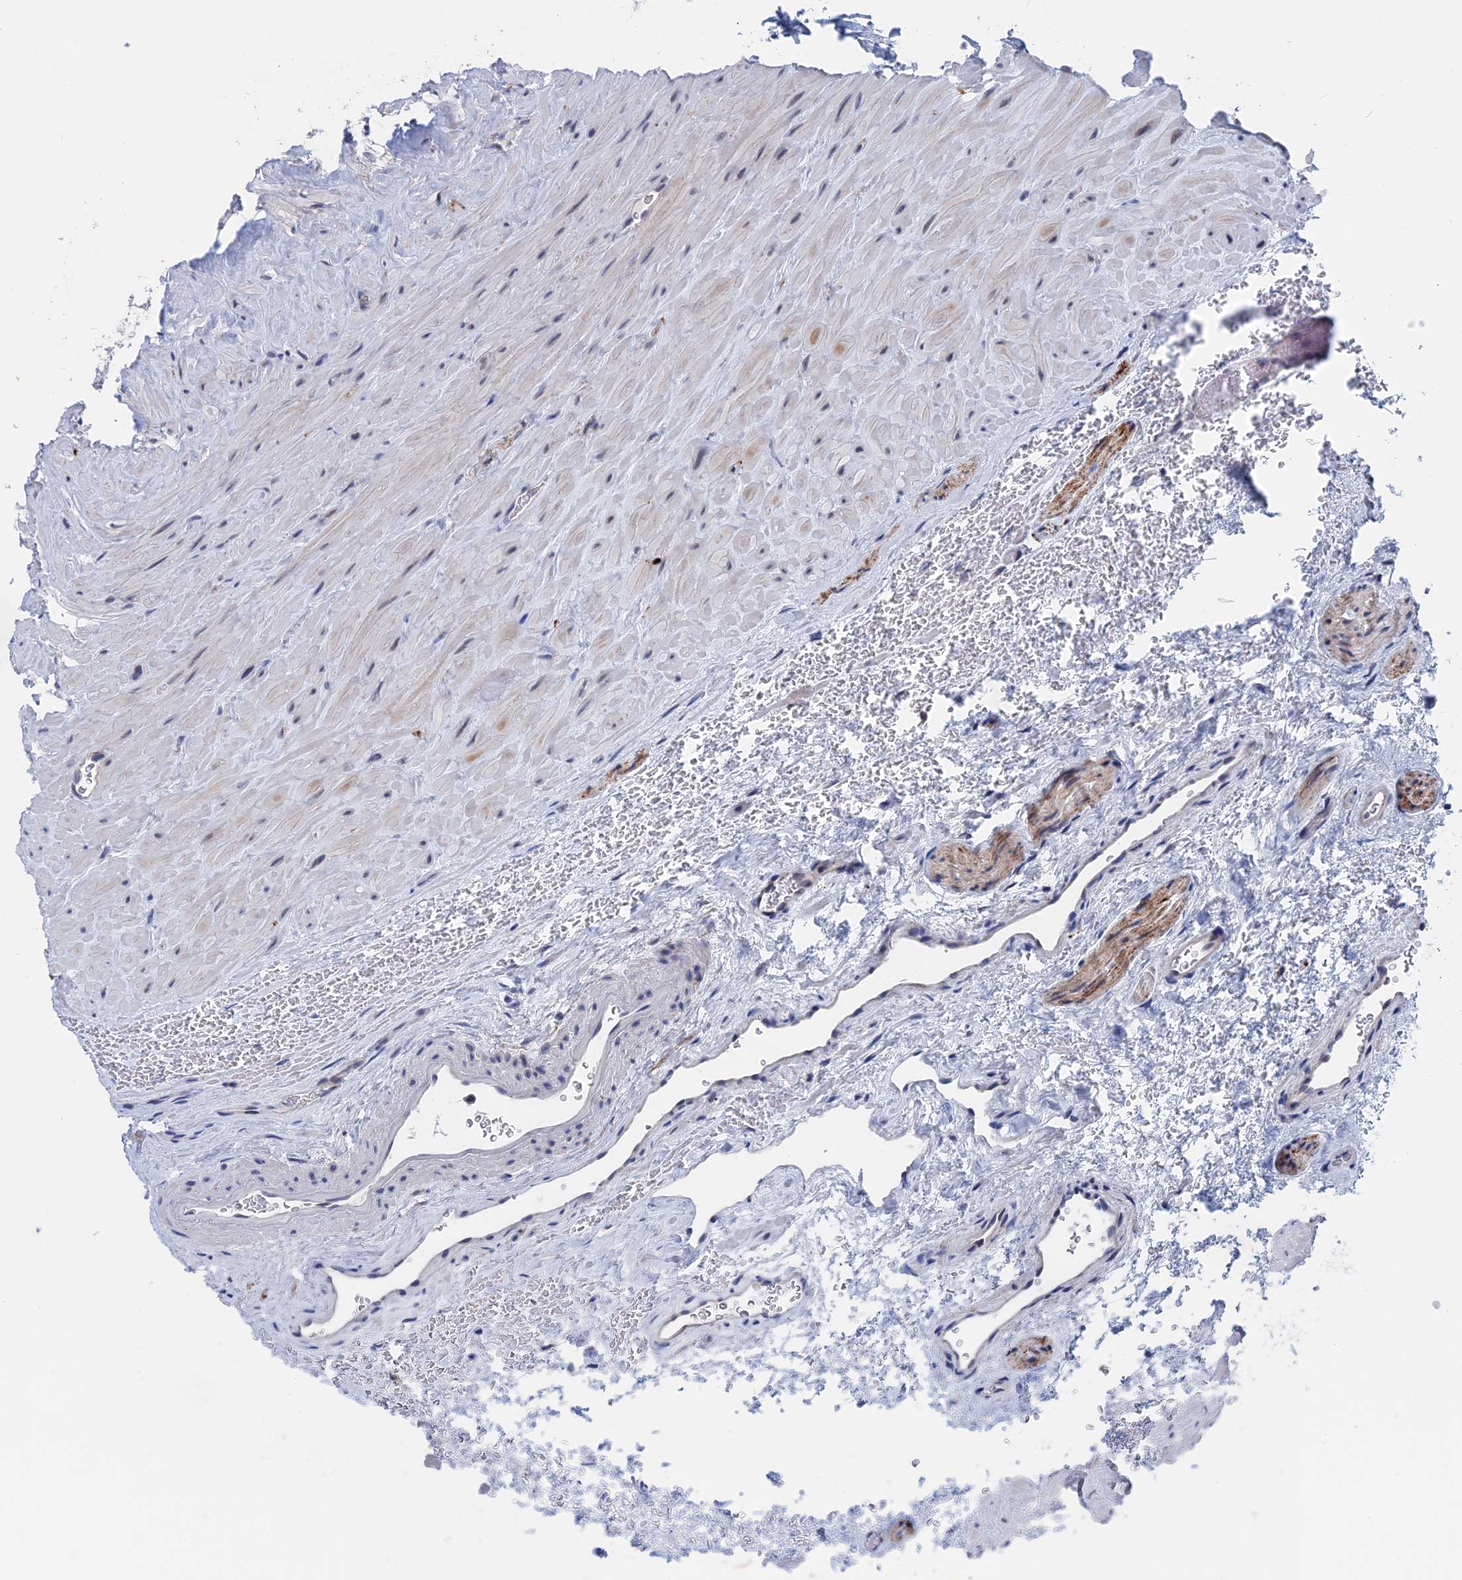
{"staining": {"intensity": "weak", "quantity": "<25%", "location": "cytoplasmic/membranous"}, "tissue": "seminal vesicle", "cell_type": "Glandular cells", "image_type": "normal", "snomed": [{"axis": "morphology", "description": "Normal tissue, NOS"}, {"axis": "topography", "description": "Seminal veicle"}], "caption": "Seminal vesicle stained for a protein using immunohistochemistry (IHC) displays no expression glandular cells.", "gene": "MARCHF3", "patient": {"sex": "male", "age": 68}}